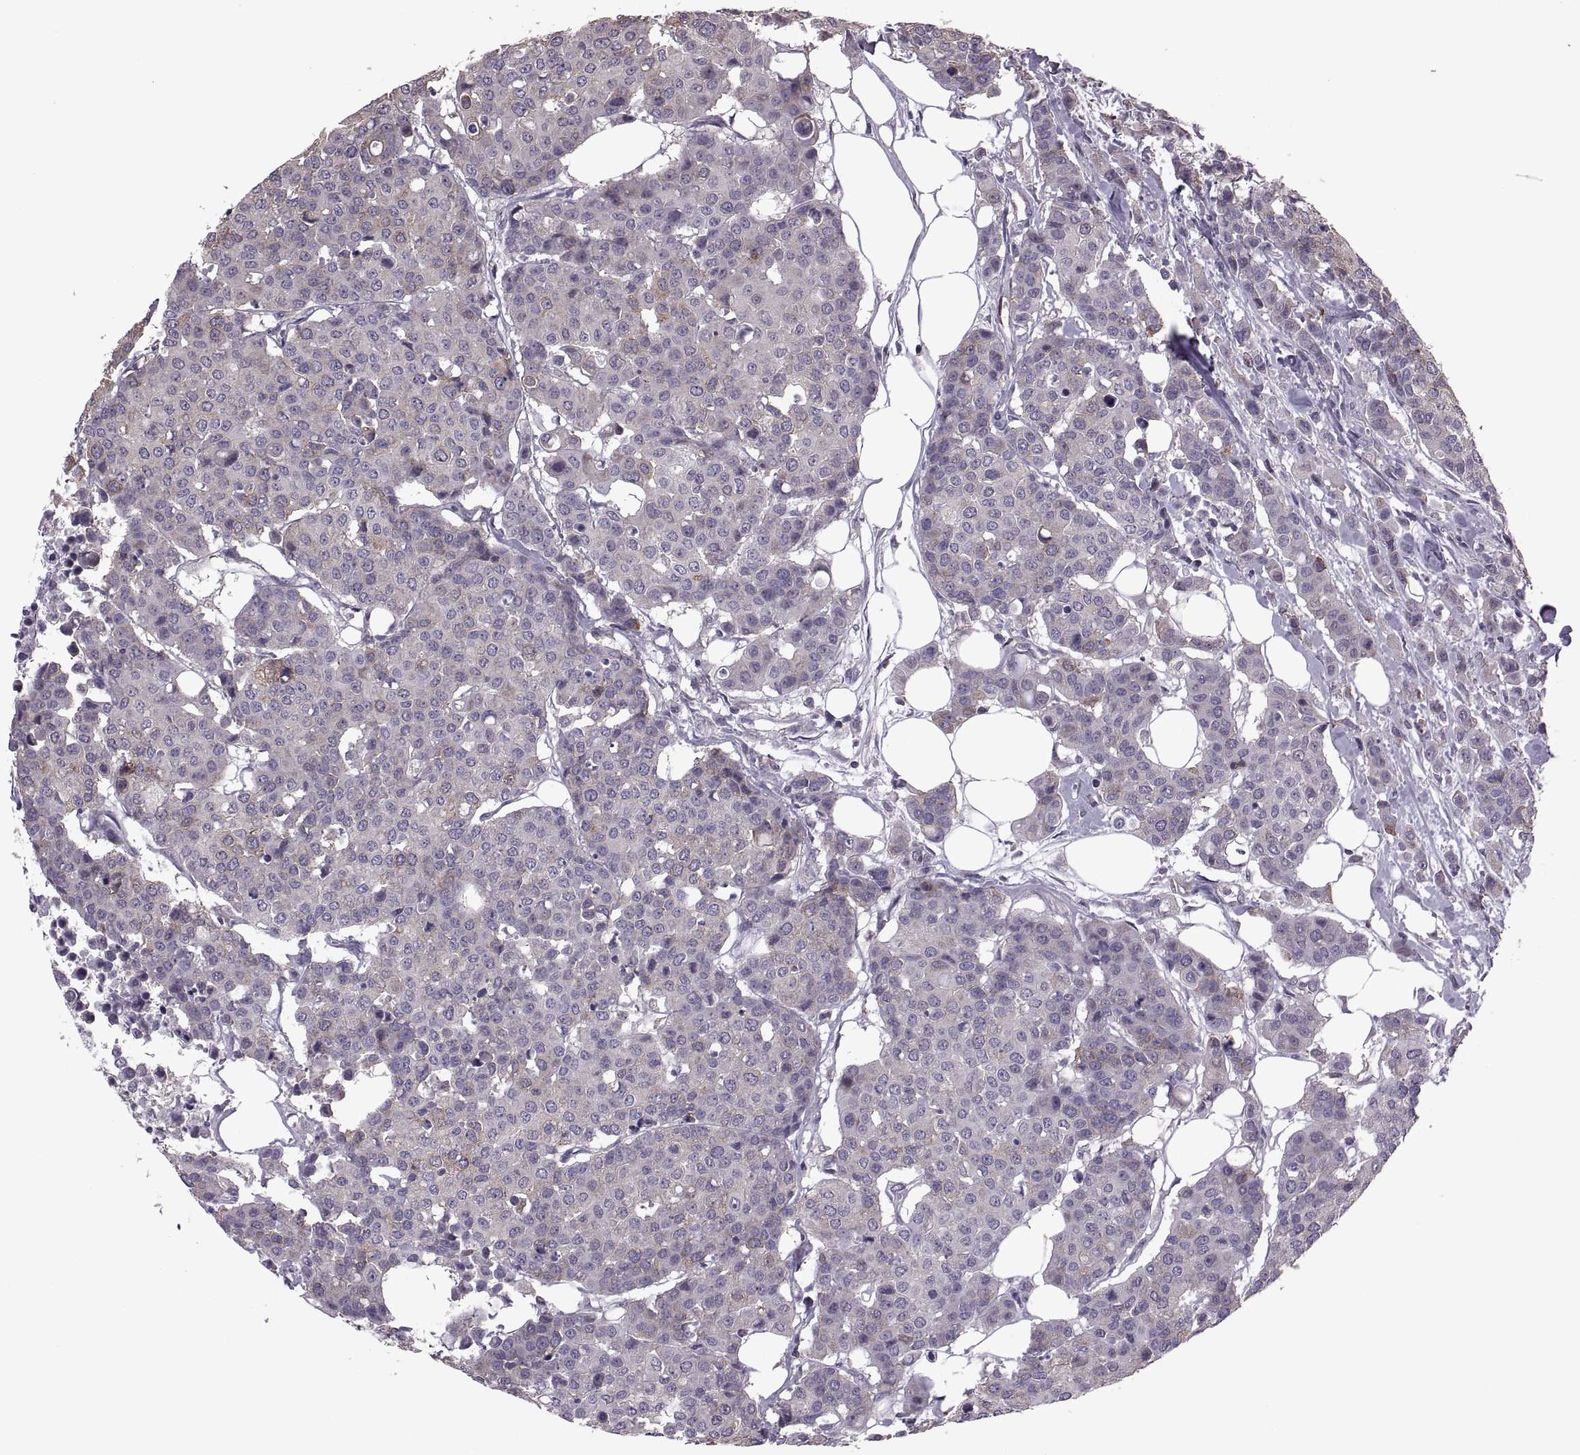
{"staining": {"intensity": "weak", "quantity": "25%-75%", "location": "cytoplasmic/membranous"}, "tissue": "carcinoid", "cell_type": "Tumor cells", "image_type": "cancer", "snomed": [{"axis": "morphology", "description": "Carcinoid, malignant, NOS"}, {"axis": "topography", "description": "Colon"}], "caption": "Malignant carcinoid stained with a brown dye displays weak cytoplasmic/membranous positive expression in about 25%-75% of tumor cells.", "gene": "PABPC1", "patient": {"sex": "male", "age": 81}}